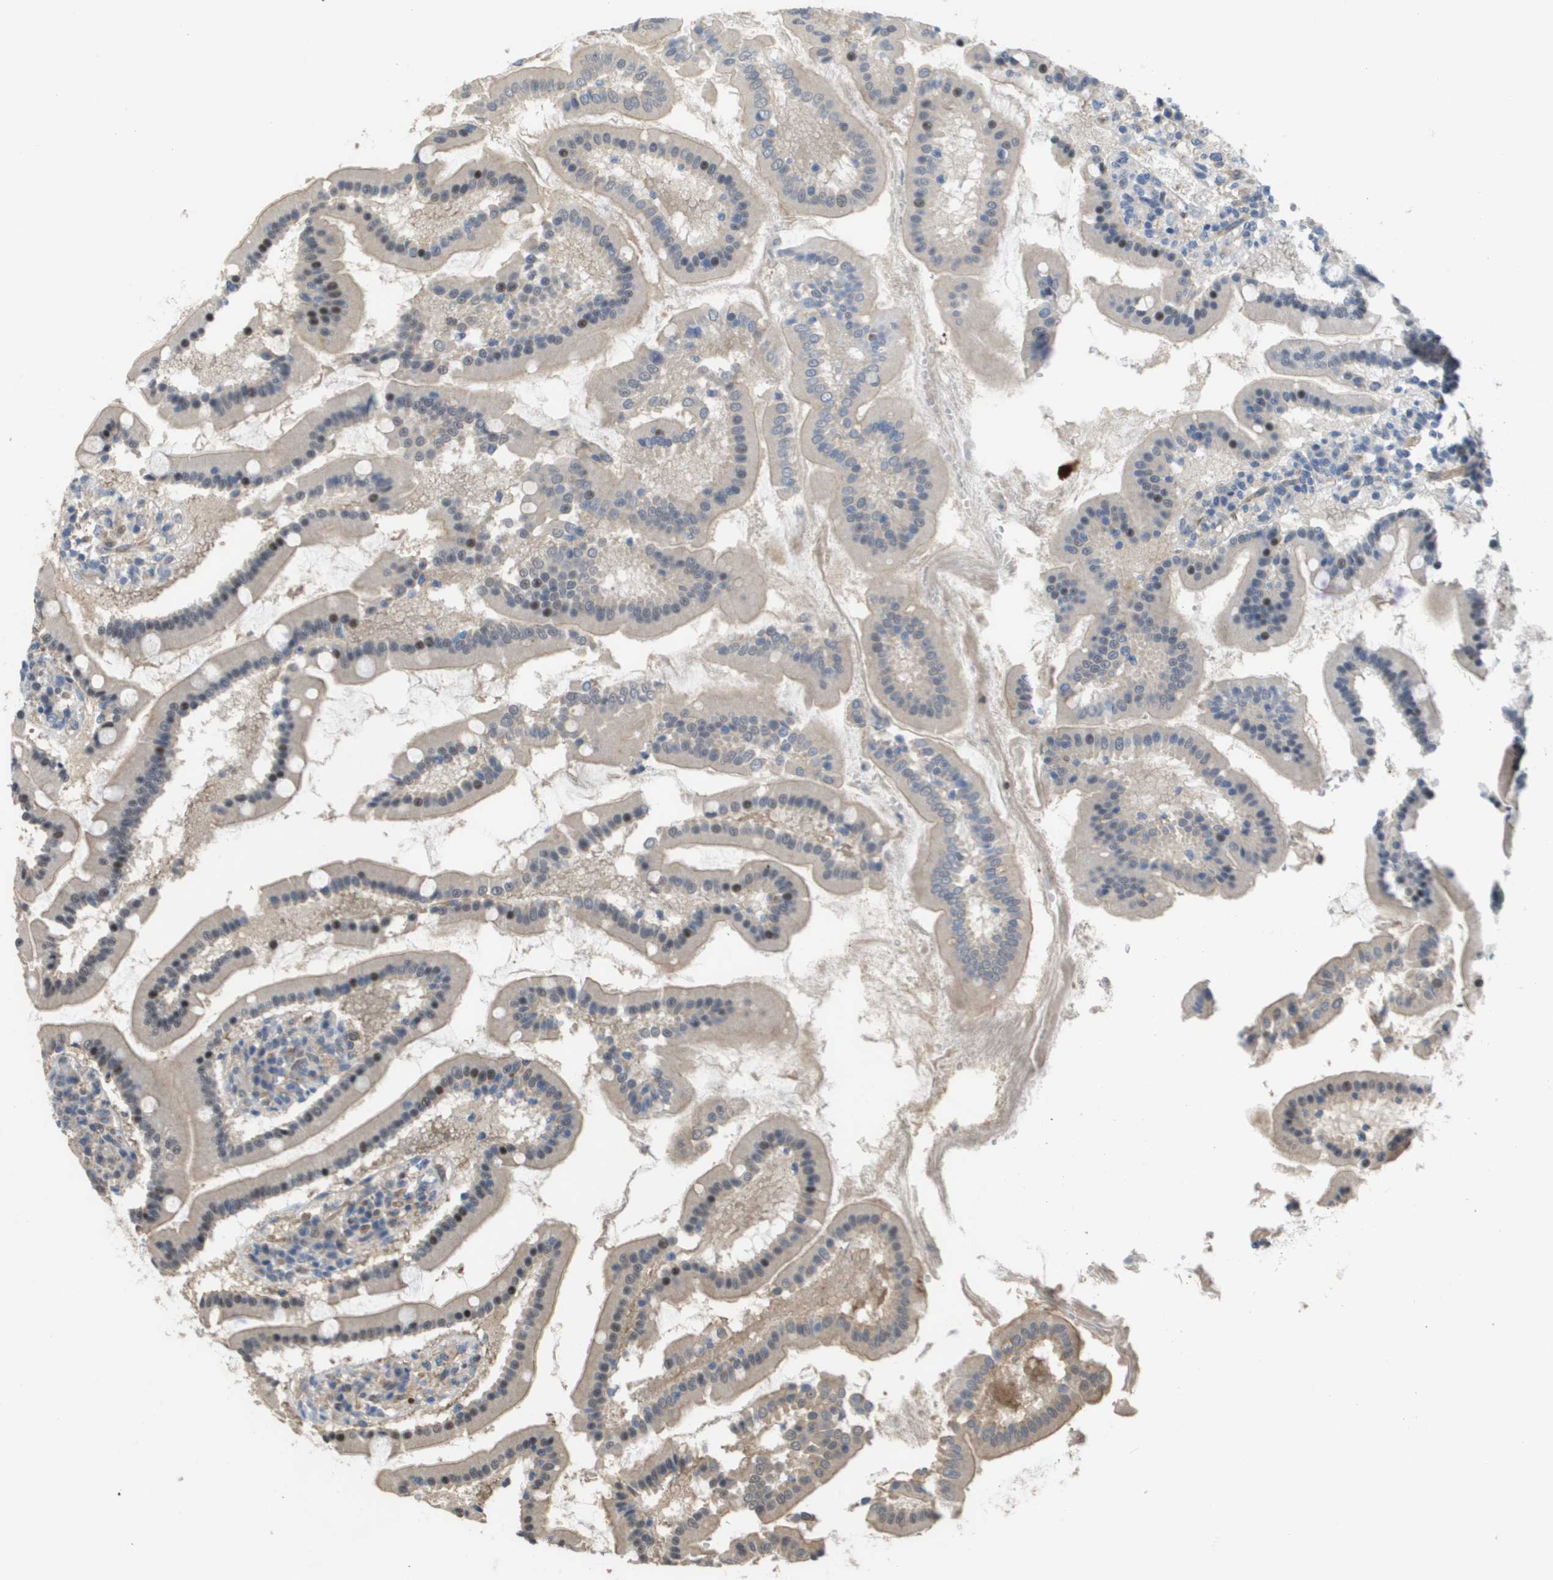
{"staining": {"intensity": "weak", "quantity": "<25%", "location": "cytoplasmic/membranous,nuclear"}, "tissue": "duodenum", "cell_type": "Glandular cells", "image_type": "normal", "snomed": [{"axis": "morphology", "description": "Normal tissue, NOS"}, {"axis": "topography", "description": "Duodenum"}], "caption": "Duodenum stained for a protein using IHC demonstrates no positivity glandular cells.", "gene": "RNF112", "patient": {"sex": "male", "age": 50}}